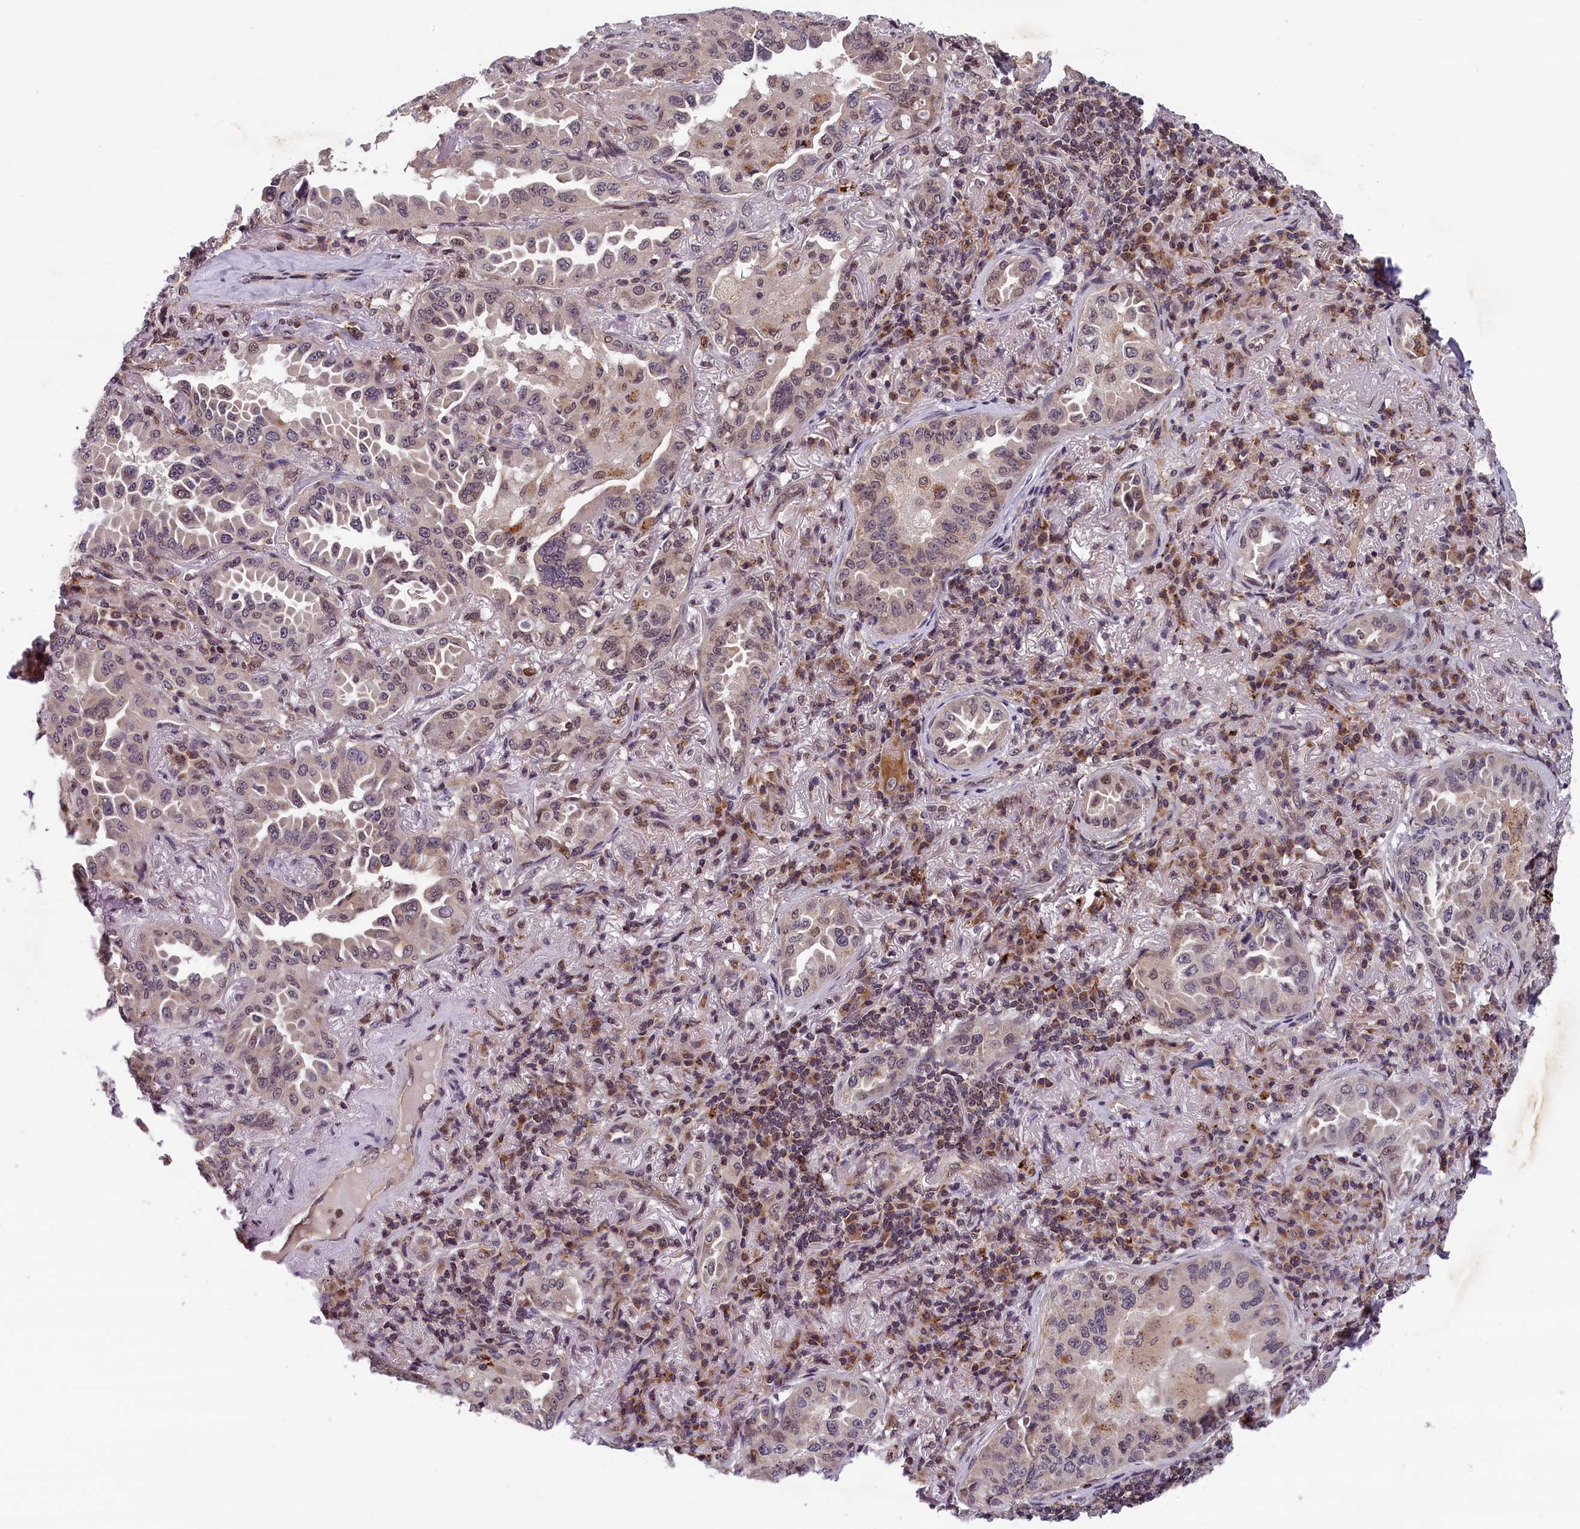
{"staining": {"intensity": "weak", "quantity": "<25%", "location": "cytoplasmic/membranous,nuclear"}, "tissue": "lung cancer", "cell_type": "Tumor cells", "image_type": "cancer", "snomed": [{"axis": "morphology", "description": "Adenocarcinoma, NOS"}, {"axis": "topography", "description": "Lung"}], "caption": "Immunohistochemistry image of neoplastic tissue: human lung cancer stained with DAB (3,3'-diaminobenzidine) displays no significant protein expression in tumor cells.", "gene": "KCNK6", "patient": {"sex": "female", "age": 69}}